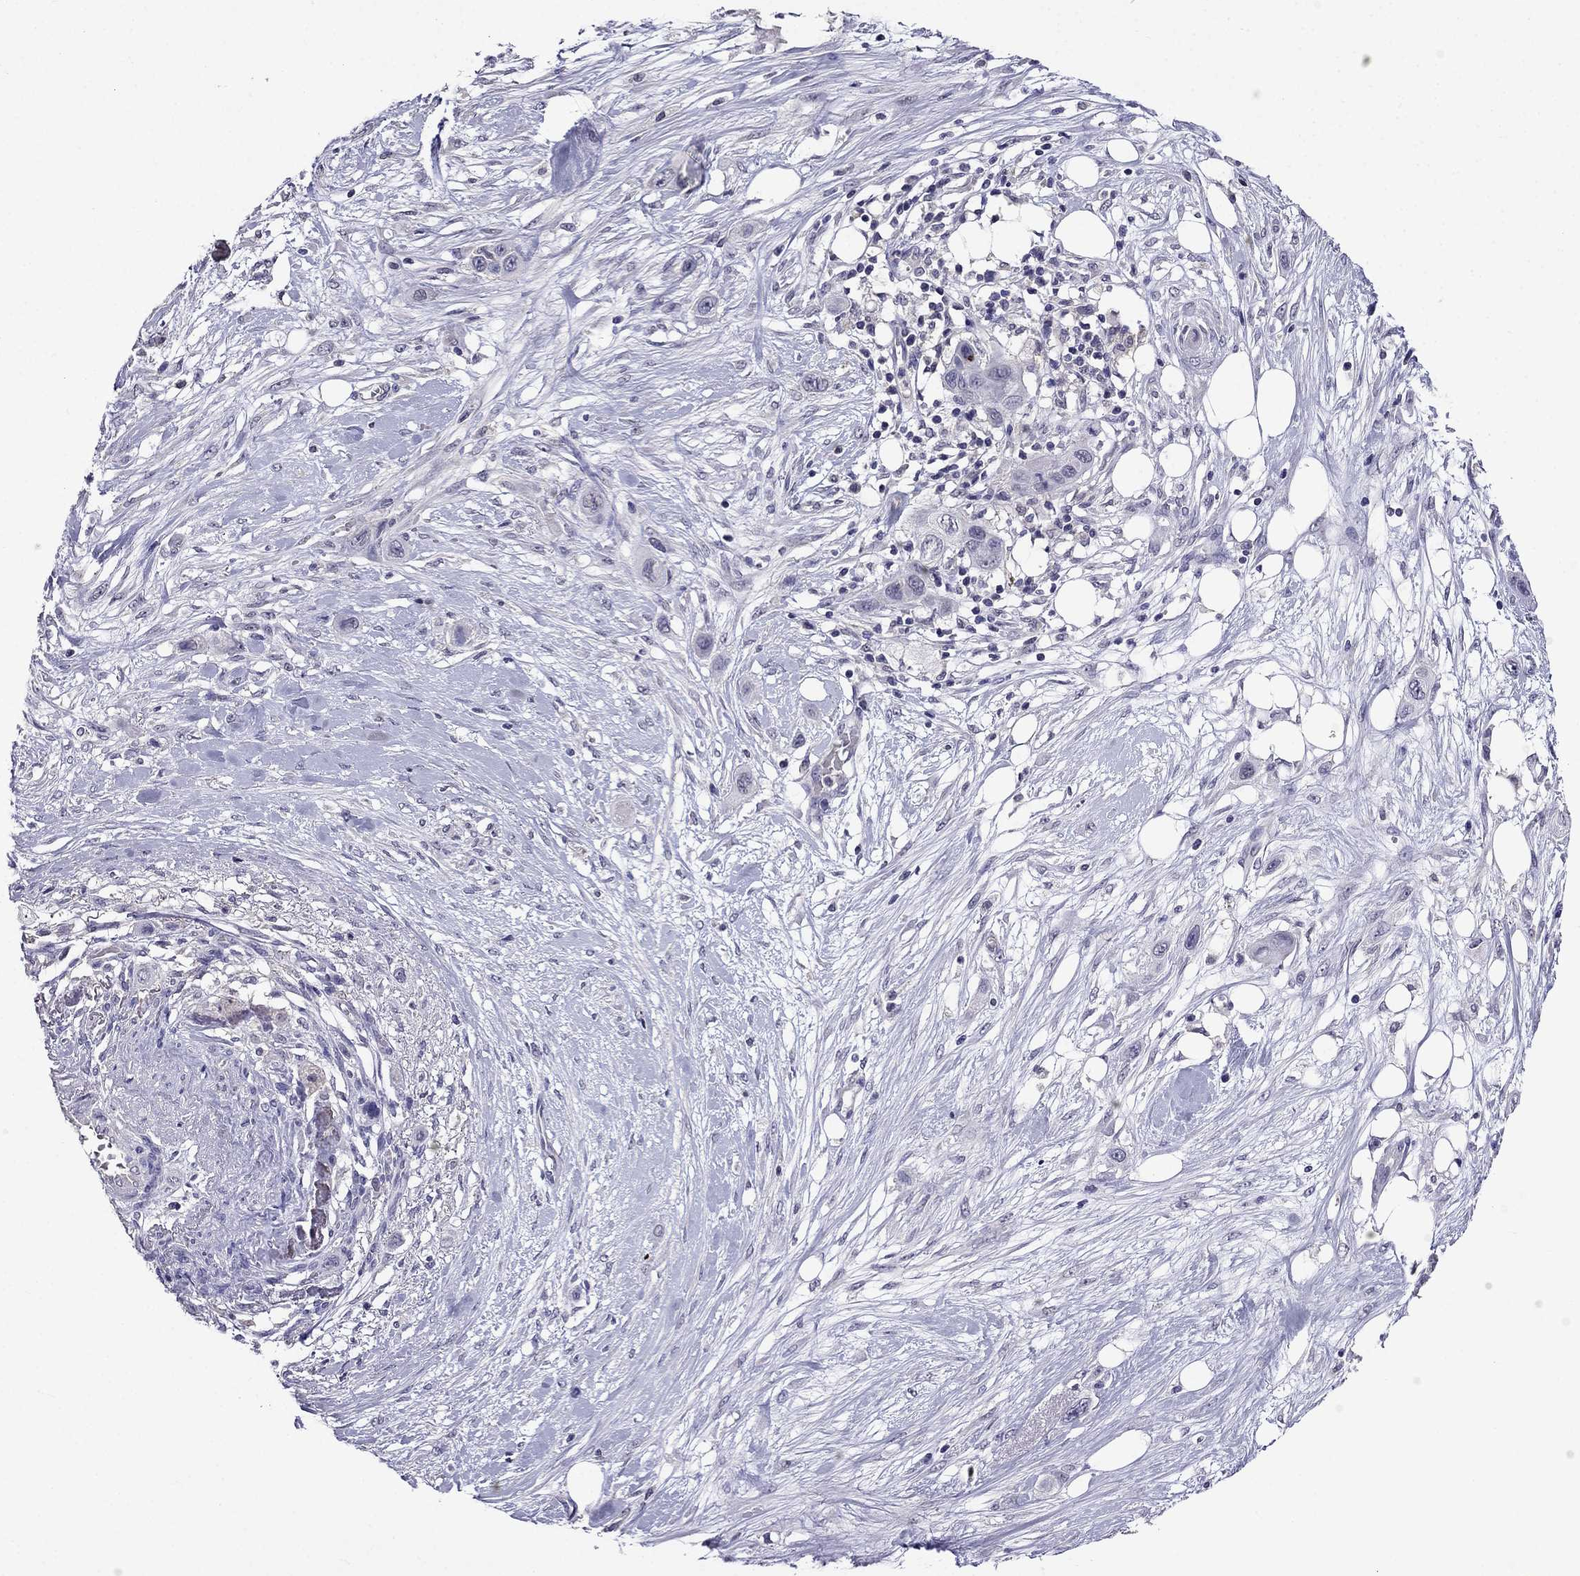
{"staining": {"intensity": "negative", "quantity": "none", "location": "none"}, "tissue": "skin cancer", "cell_type": "Tumor cells", "image_type": "cancer", "snomed": [{"axis": "morphology", "description": "Squamous cell carcinoma, NOS"}, {"axis": "topography", "description": "Skin"}], "caption": "High power microscopy photomicrograph of an immunohistochemistry (IHC) micrograph of squamous cell carcinoma (skin), revealing no significant positivity in tumor cells. (DAB immunohistochemistry (IHC) with hematoxylin counter stain).", "gene": "AQP9", "patient": {"sex": "male", "age": 79}}